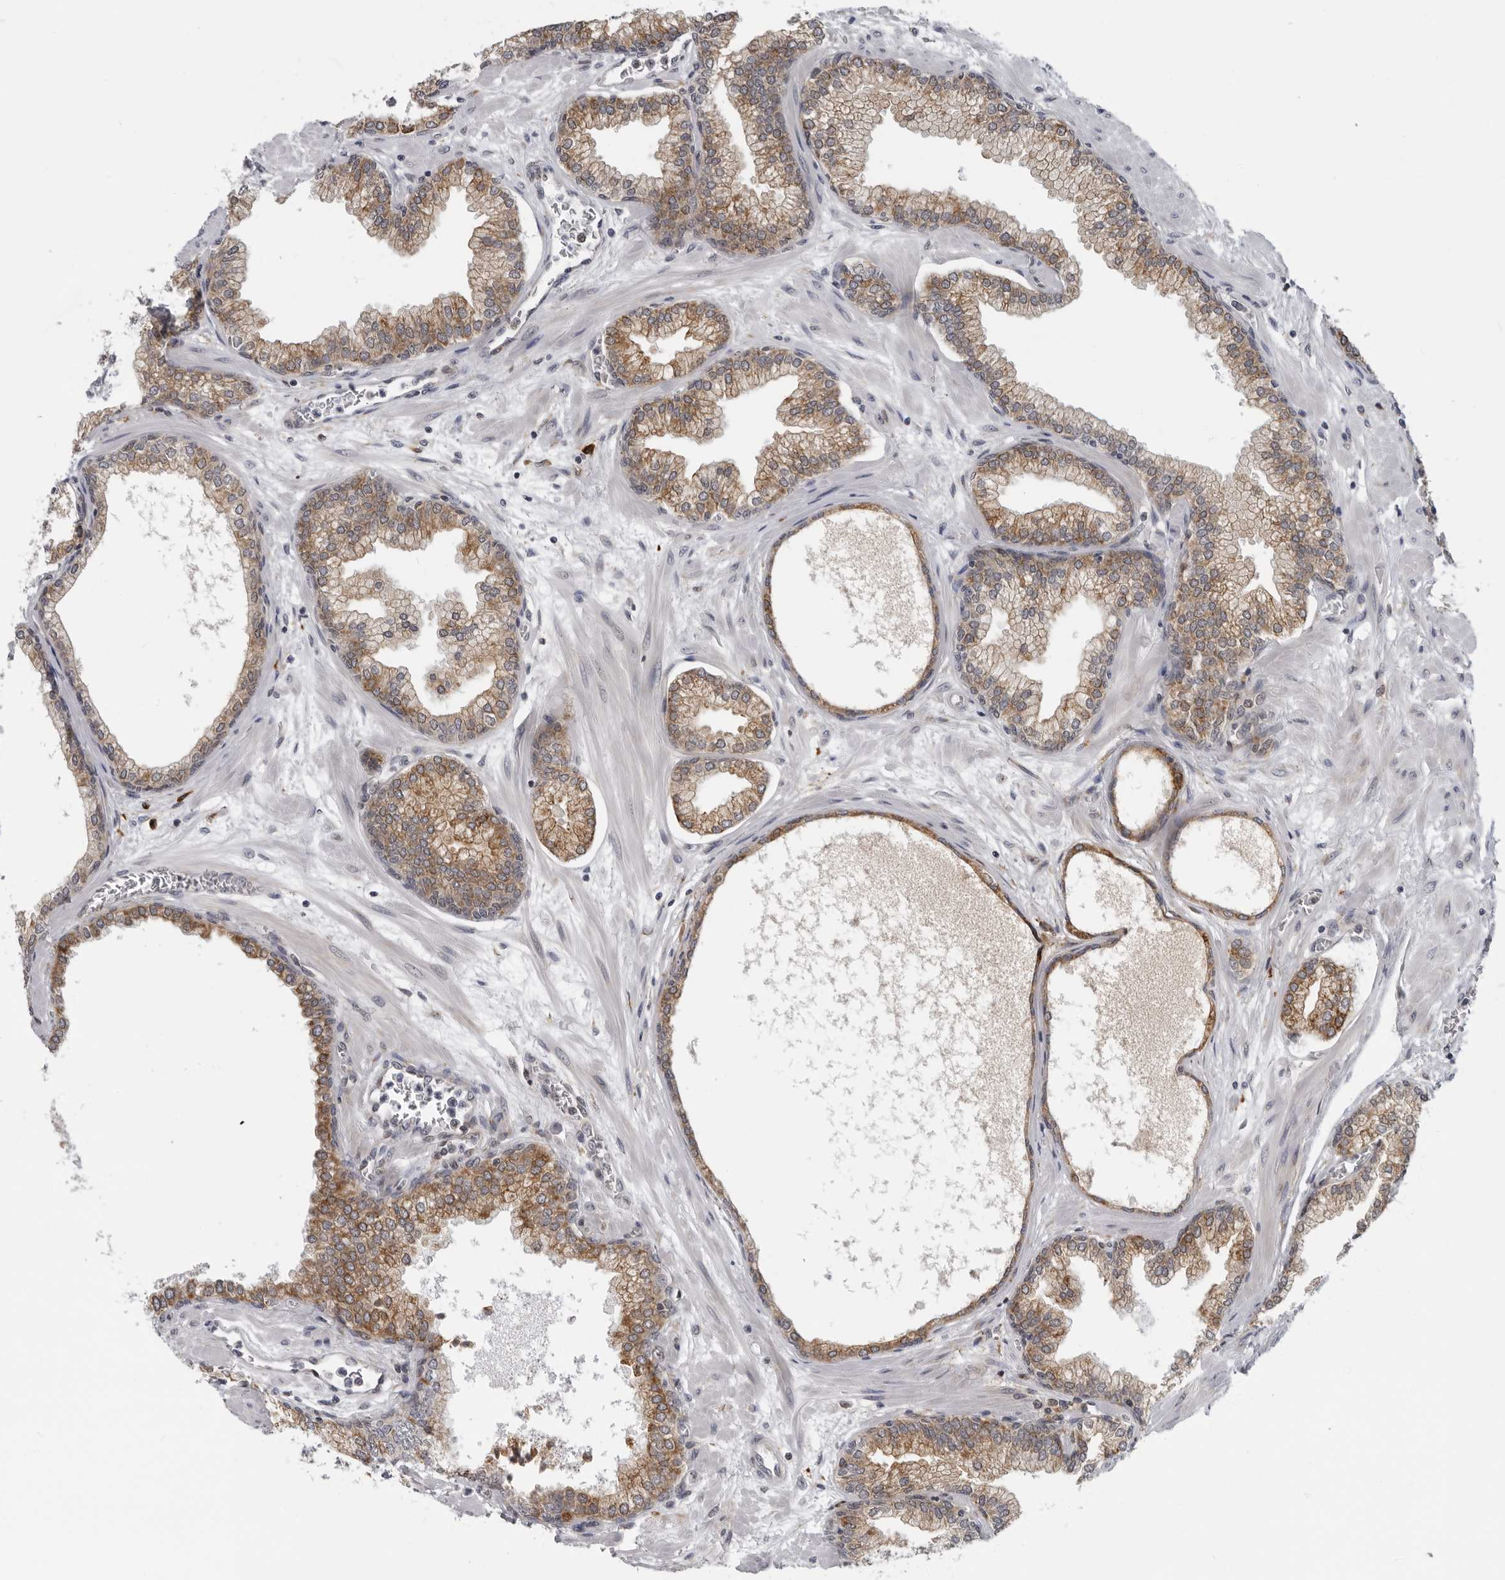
{"staining": {"intensity": "moderate", "quantity": ">75%", "location": "cytoplasmic/membranous"}, "tissue": "prostate", "cell_type": "Glandular cells", "image_type": "normal", "snomed": [{"axis": "morphology", "description": "Normal tissue, NOS"}, {"axis": "morphology", "description": "Urothelial carcinoma, Low grade"}, {"axis": "topography", "description": "Urinary bladder"}, {"axis": "topography", "description": "Prostate"}], "caption": "A brown stain shows moderate cytoplasmic/membranous staining of a protein in glandular cells of unremarkable human prostate. (IHC, brightfield microscopy, high magnification).", "gene": "ALPK2", "patient": {"sex": "male", "age": 60}}